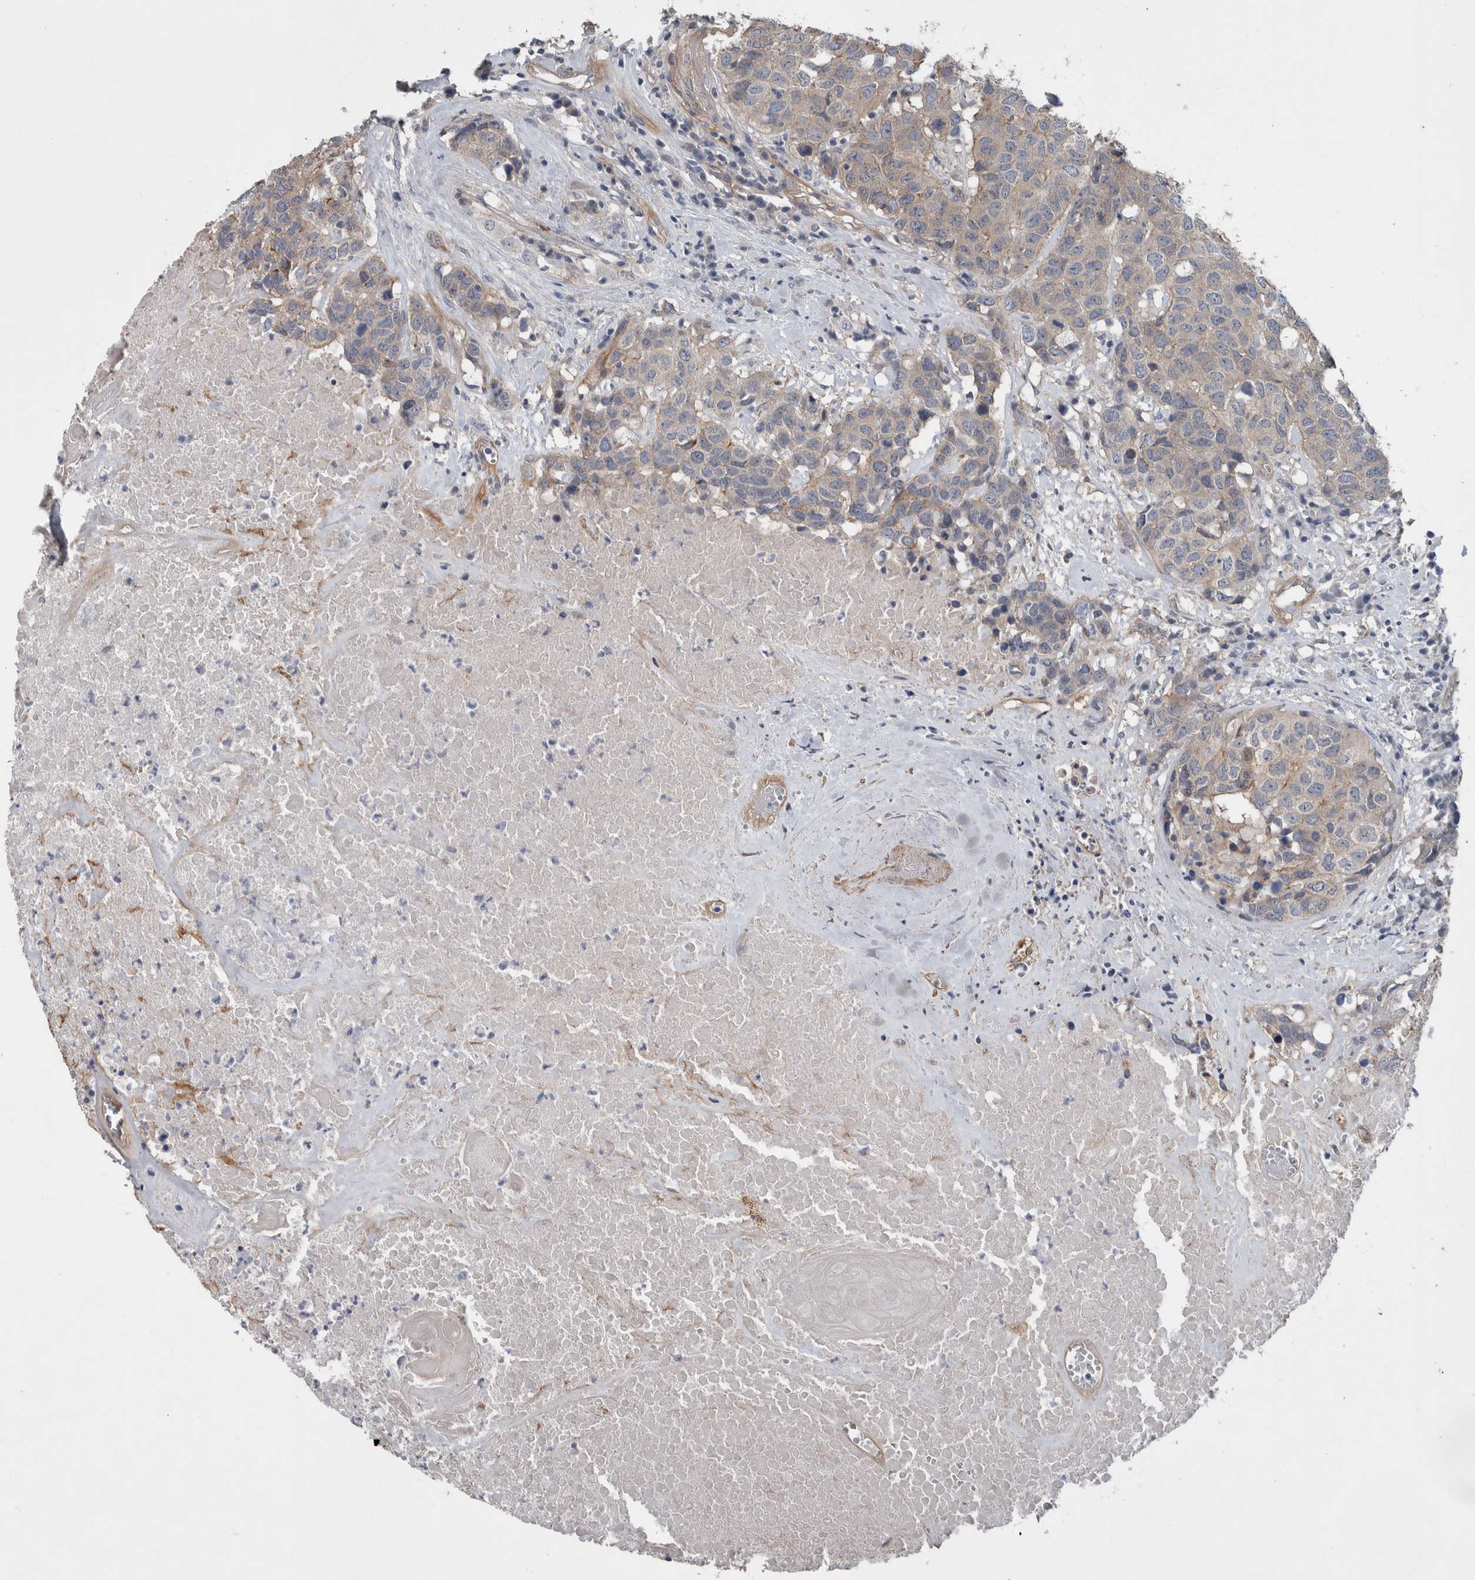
{"staining": {"intensity": "moderate", "quantity": "25%-75%", "location": "cytoplasmic/membranous"}, "tissue": "head and neck cancer", "cell_type": "Tumor cells", "image_type": "cancer", "snomed": [{"axis": "morphology", "description": "Squamous cell carcinoma, NOS"}, {"axis": "topography", "description": "Head-Neck"}], "caption": "An IHC micrograph of neoplastic tissue is shown. Protein staining in brown highlights moderate cytoplasmic/membranous positivity in squamous cell carcinoma (head and neck) within tumor cells.", "gene": "BCAM", "patient": {"sex": "male", "age": 66}}